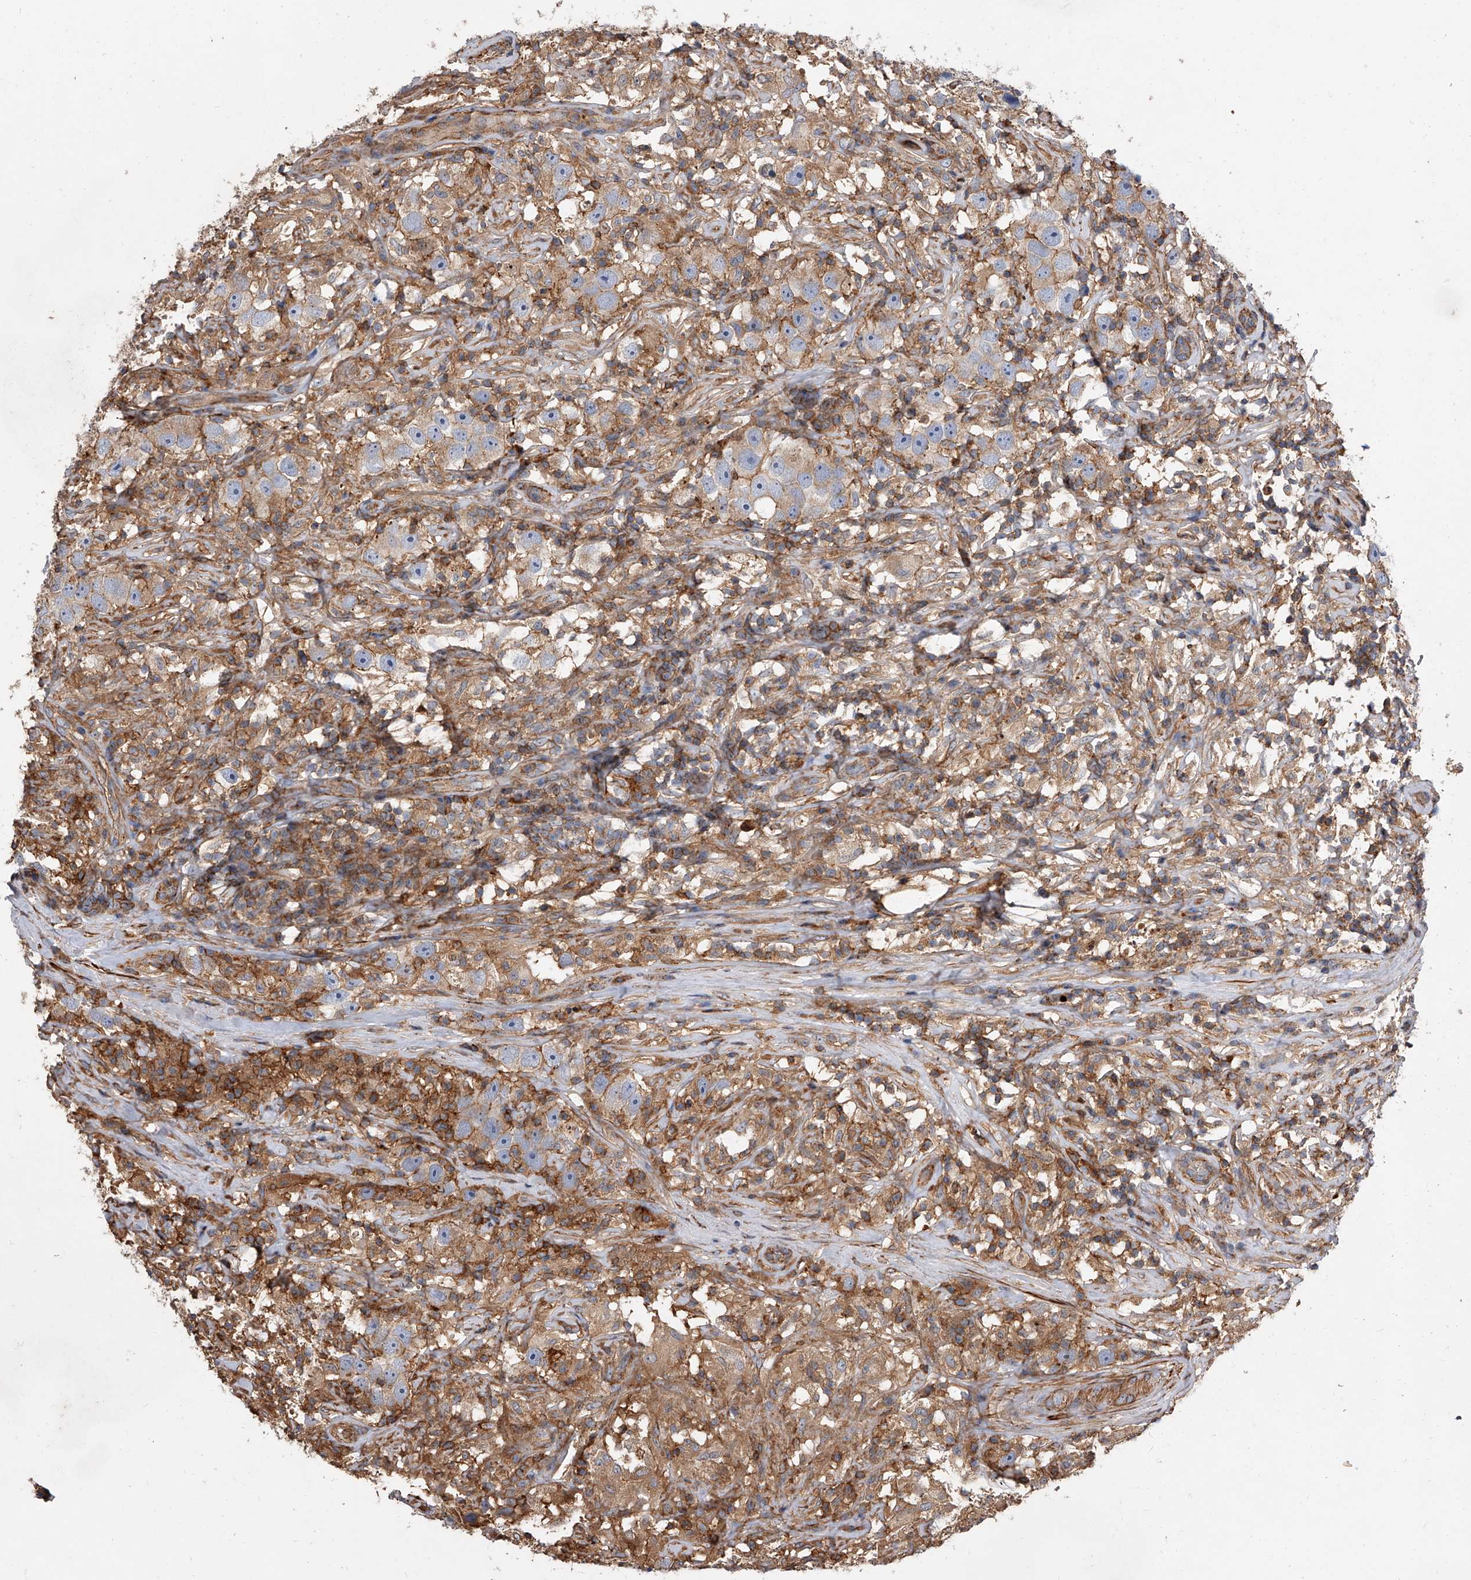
{"staining": {"intensity": "weak", "quantity": "<25%", "location": "cytoplasmic/membranous"}, "tissue": "testis cancer", "cell_type": "Tumor cells", "image_type": "cancer", "snomed": [{"axis": "morphology", "description": "Seminoma, NOS"}, {"axis": "topography", "description": "Testis"}], "caption": "There is no significant staining in tumor cells of seminoma (testis).", "gene": "PISD", "patient": {"sex": "male", "age": 49}}